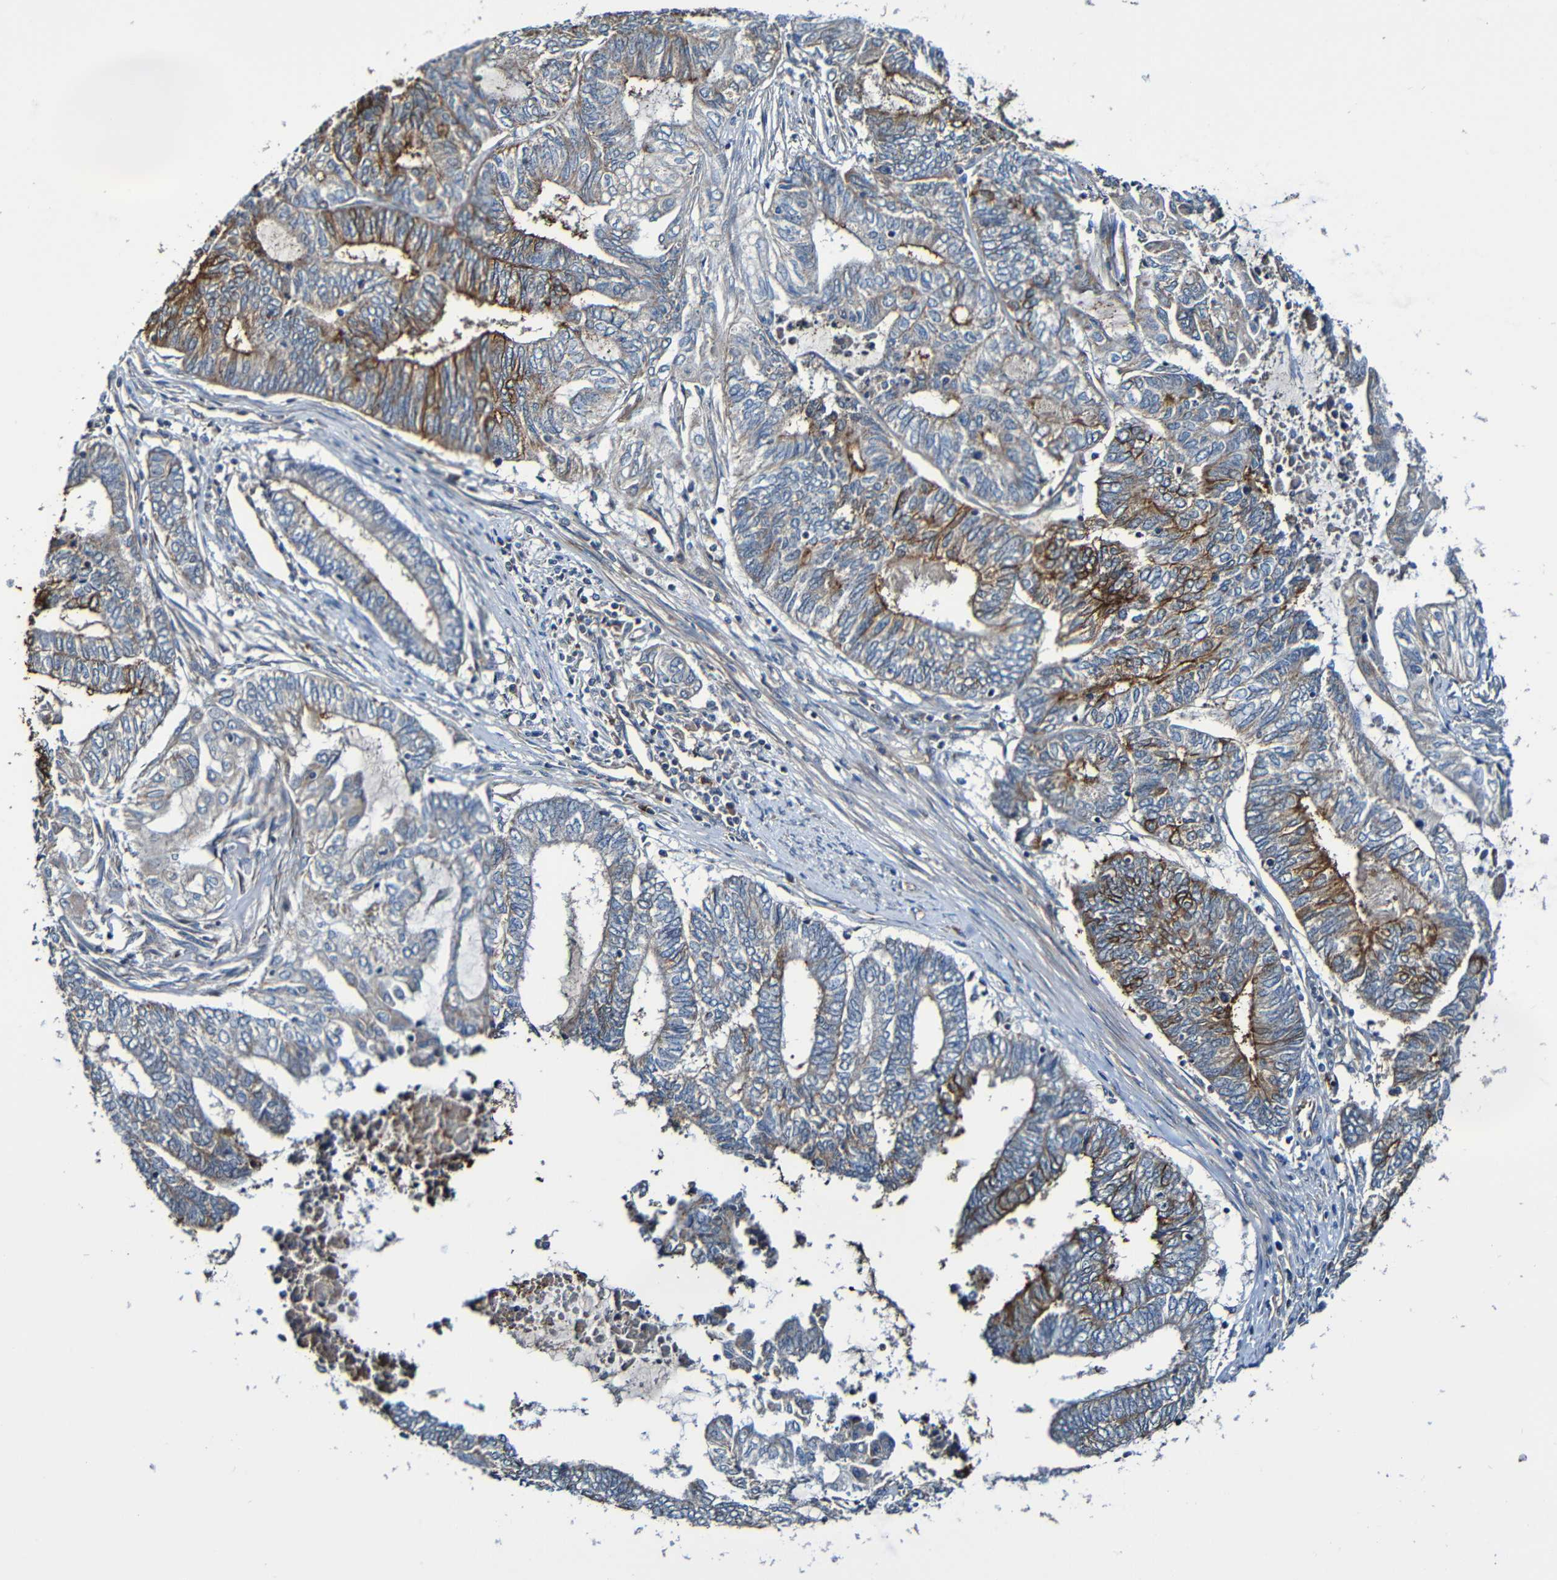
{"staining": {"intensity": "moderate", "quantity": "25%-75%", "location": "cytoplasmic/membranous"}, "tissue": "endometrial cancer", "cell_type": "Tumor cells", "image_type": "cancer", "snomed": [{"axis": "morphology", "description": "Adenocarcinoma, NOS"}, {"axis": "topography", "description": "Uterus"}, {"axis": "topography", "description": "Endometrium"}], "caption": "Protein analysis of endometrial cancer (adenocarcinoma) tissue reveals moderate cytoplasmic/membranous expression in approximately 25%-75% of tumor cells.", "gene": "ADAM15", "patient": {"sex": "female", "age": 70}}